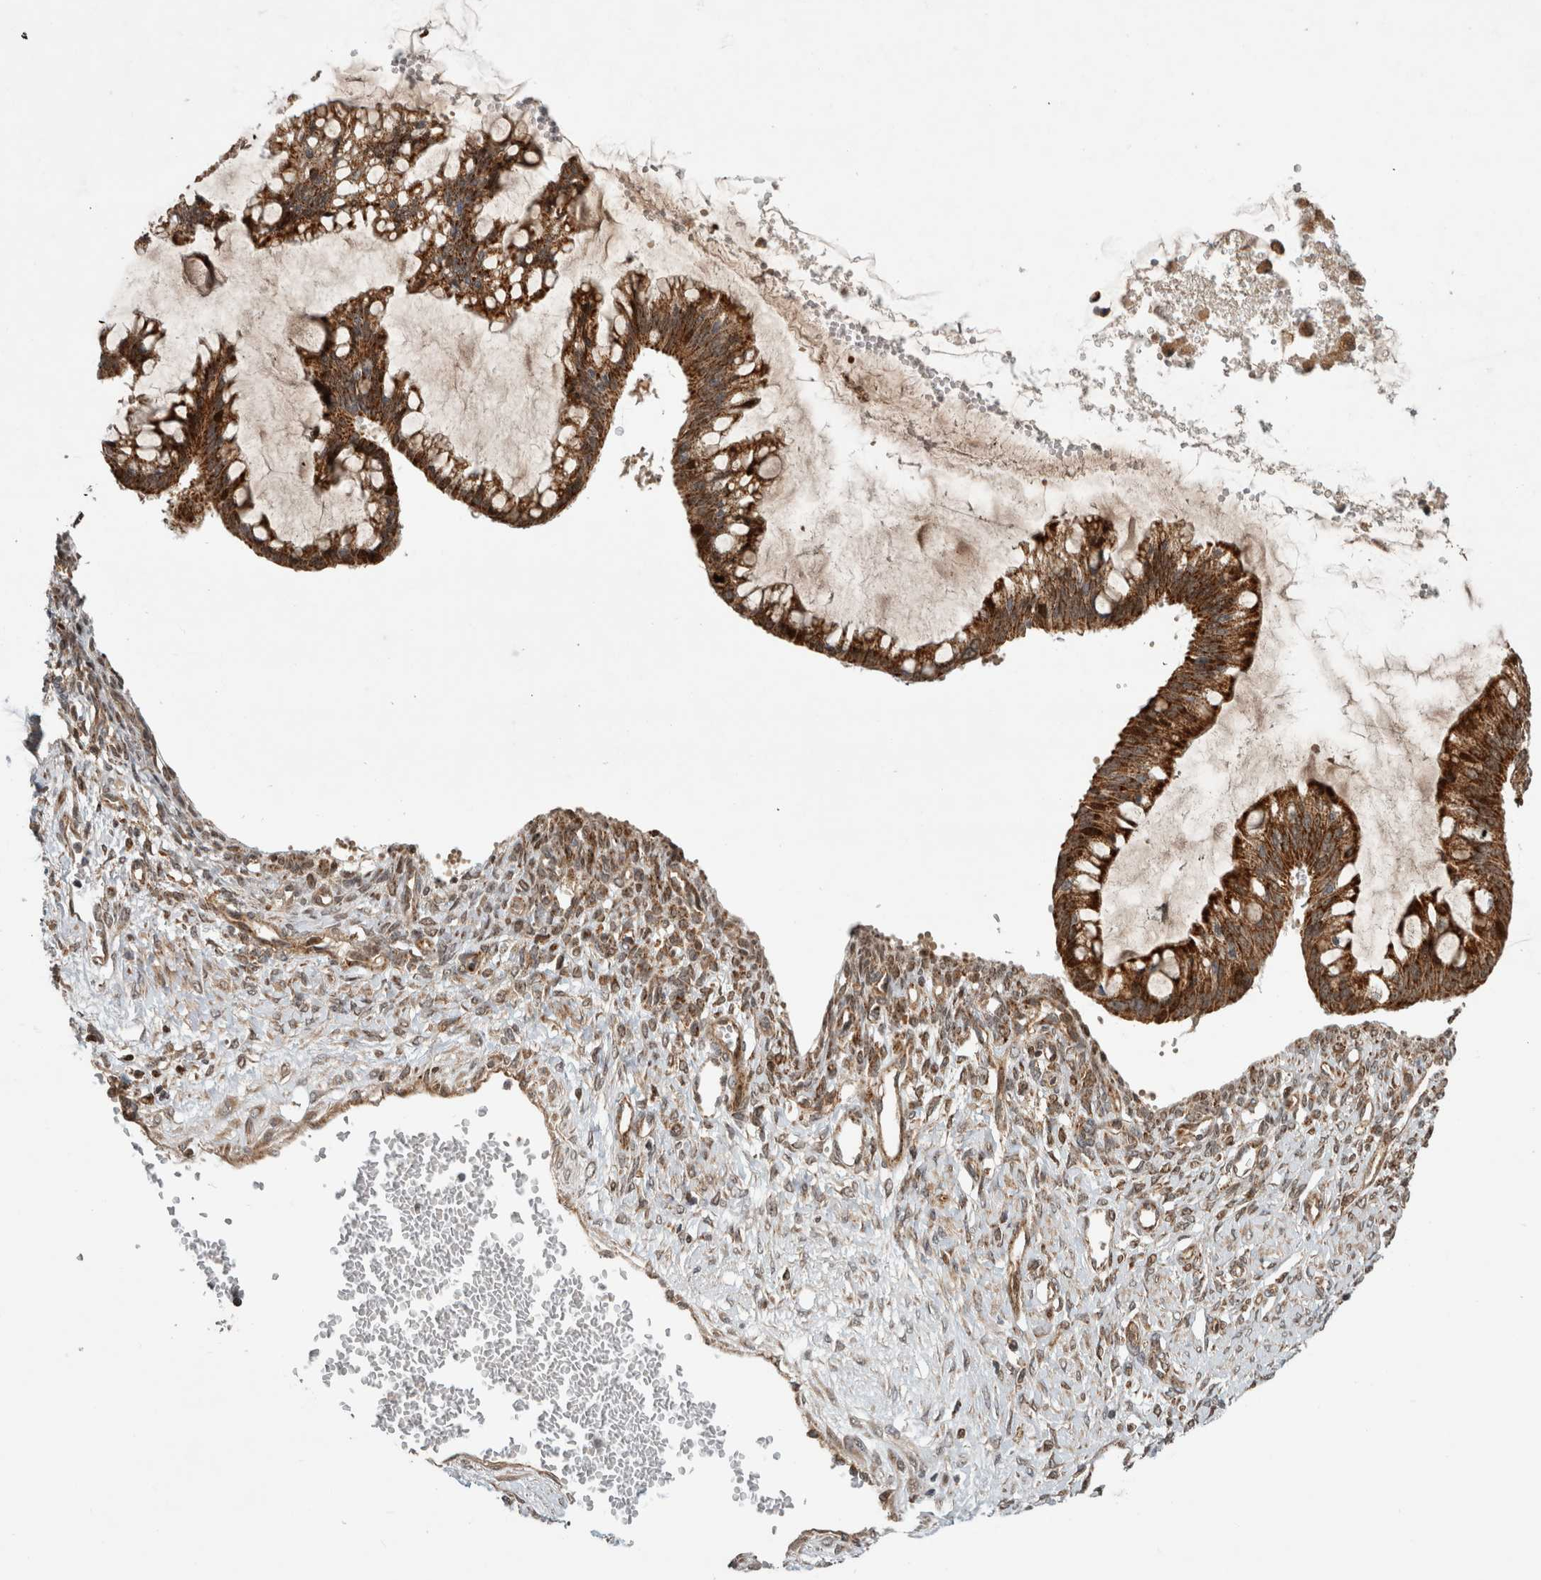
{"staining": {"intensity": "strong", "quantity": ">75%", "location": "cytoplasmic/membranous"}, "tissue": "ovarian cancer", "cell_type": "Tumor cells", "image_type": "cancer", "snomed": [{"axis": "morphology", "description": "Cystadenocarcinoma, mucinous, NOS"}, {"axis": "topography", "description": "Ovary"}], "caption": "Human ovarian mucinous cystadenocarcinoma stained for a protein (brown) shows strong cytoplasmic/membranous positive positivity in about >75% of tumor cells.", "gene": "INSRR", "patient": {"sex": "female", "age": 73}}